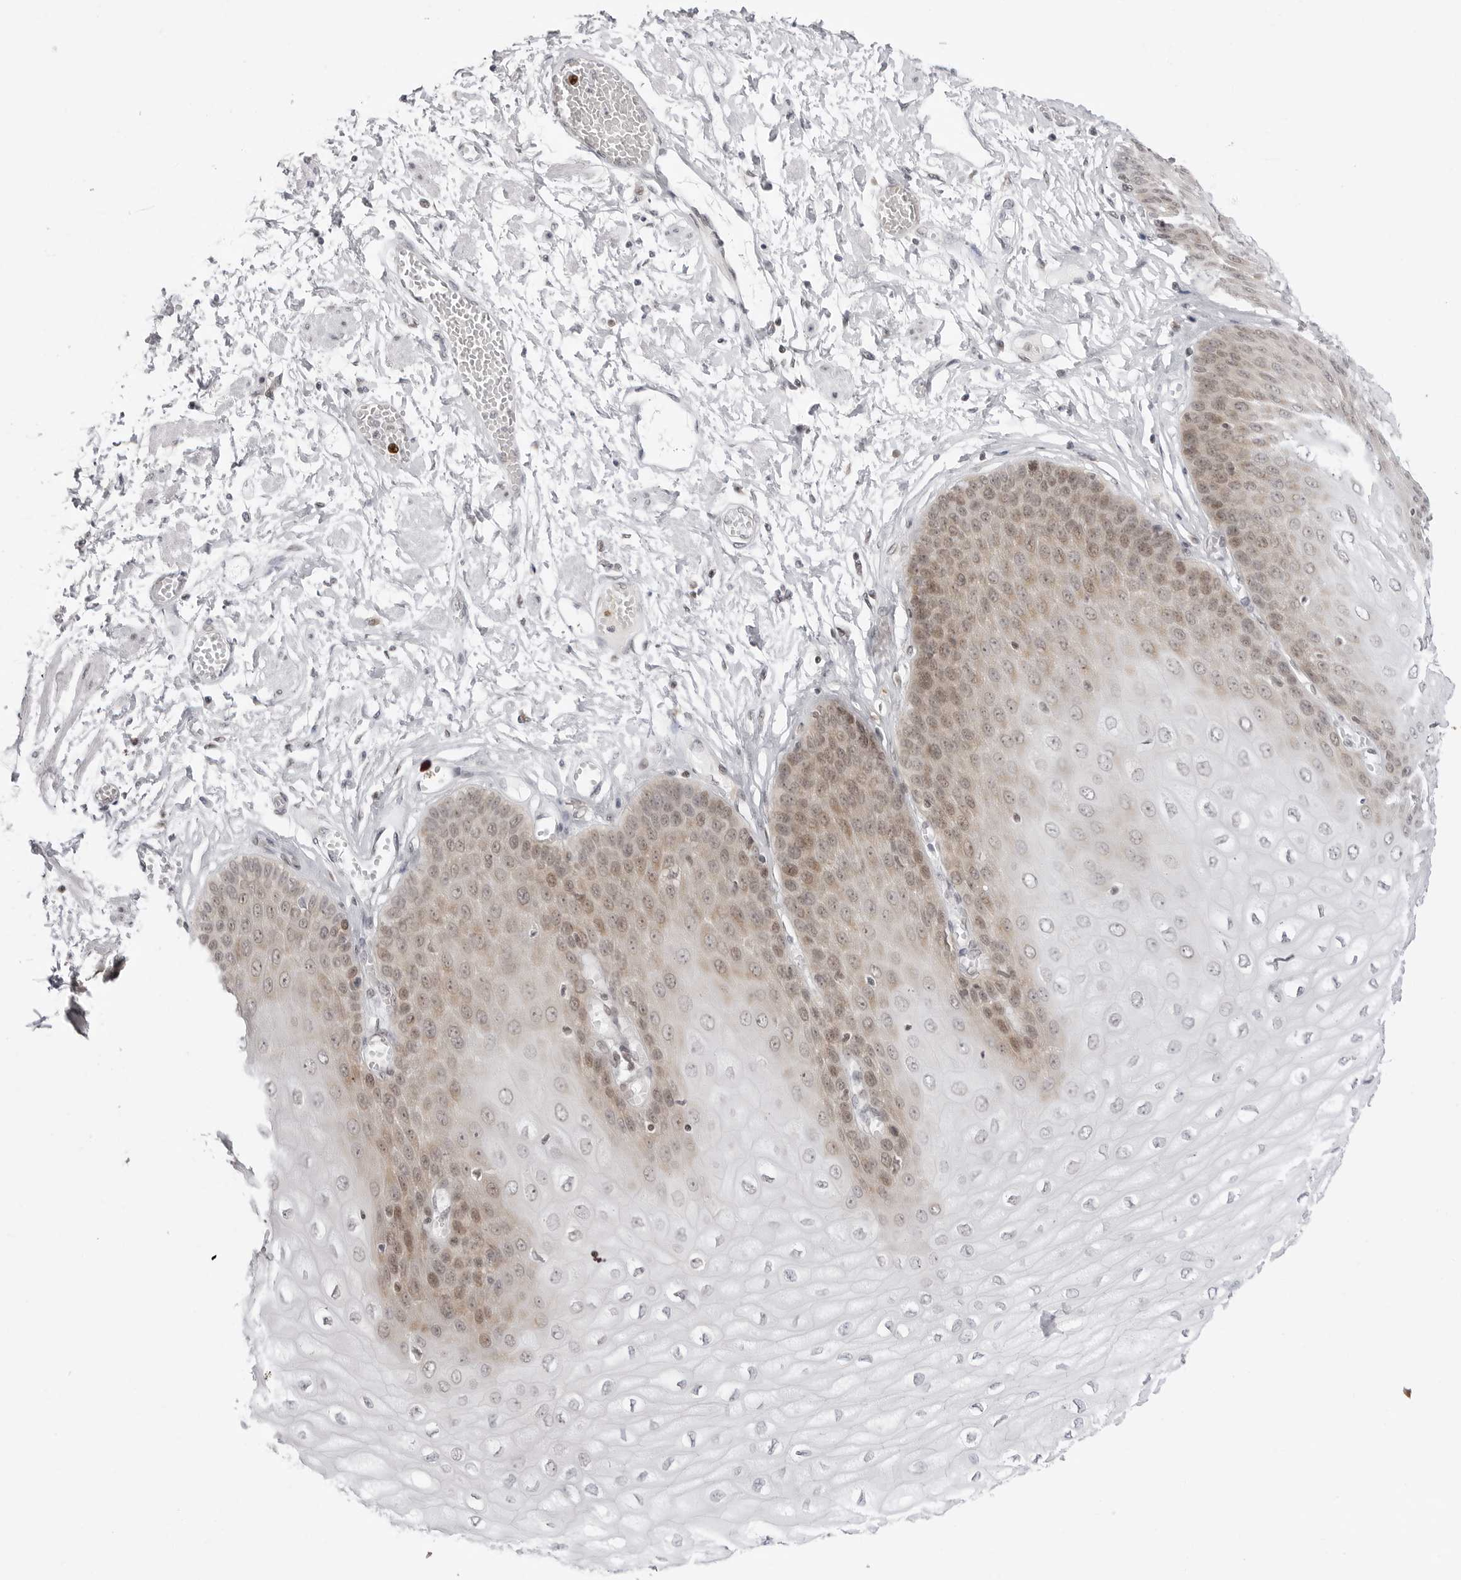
{"staining": {"intensity": "moderate", "quantity": "25%-75%", "location": "cytoplasmic/membranous,nuclear"}, "tissue": "esophagus", "cell_type": "Squamous epithelial cells", "image_type": "normal", "snomed": [{"axis": "morphology", "description": "Normal tissue, NOS"}, {"axis": "topography", "description": "Esophagus"}], "caption": "Immunohistochemistry (DAB (3,3'-diaminobenzidine)) staining of benign human esophagus exhibits moderate cytoplasmic/membranous,nuclear protein positivity in about 25%-75% of squamous epithelial cells. (brown staining indicates protein expression, while blue staining denotes nuclei).", "gene": "PPP2R5C", "patient": {"sex": "male", "age": 60}}